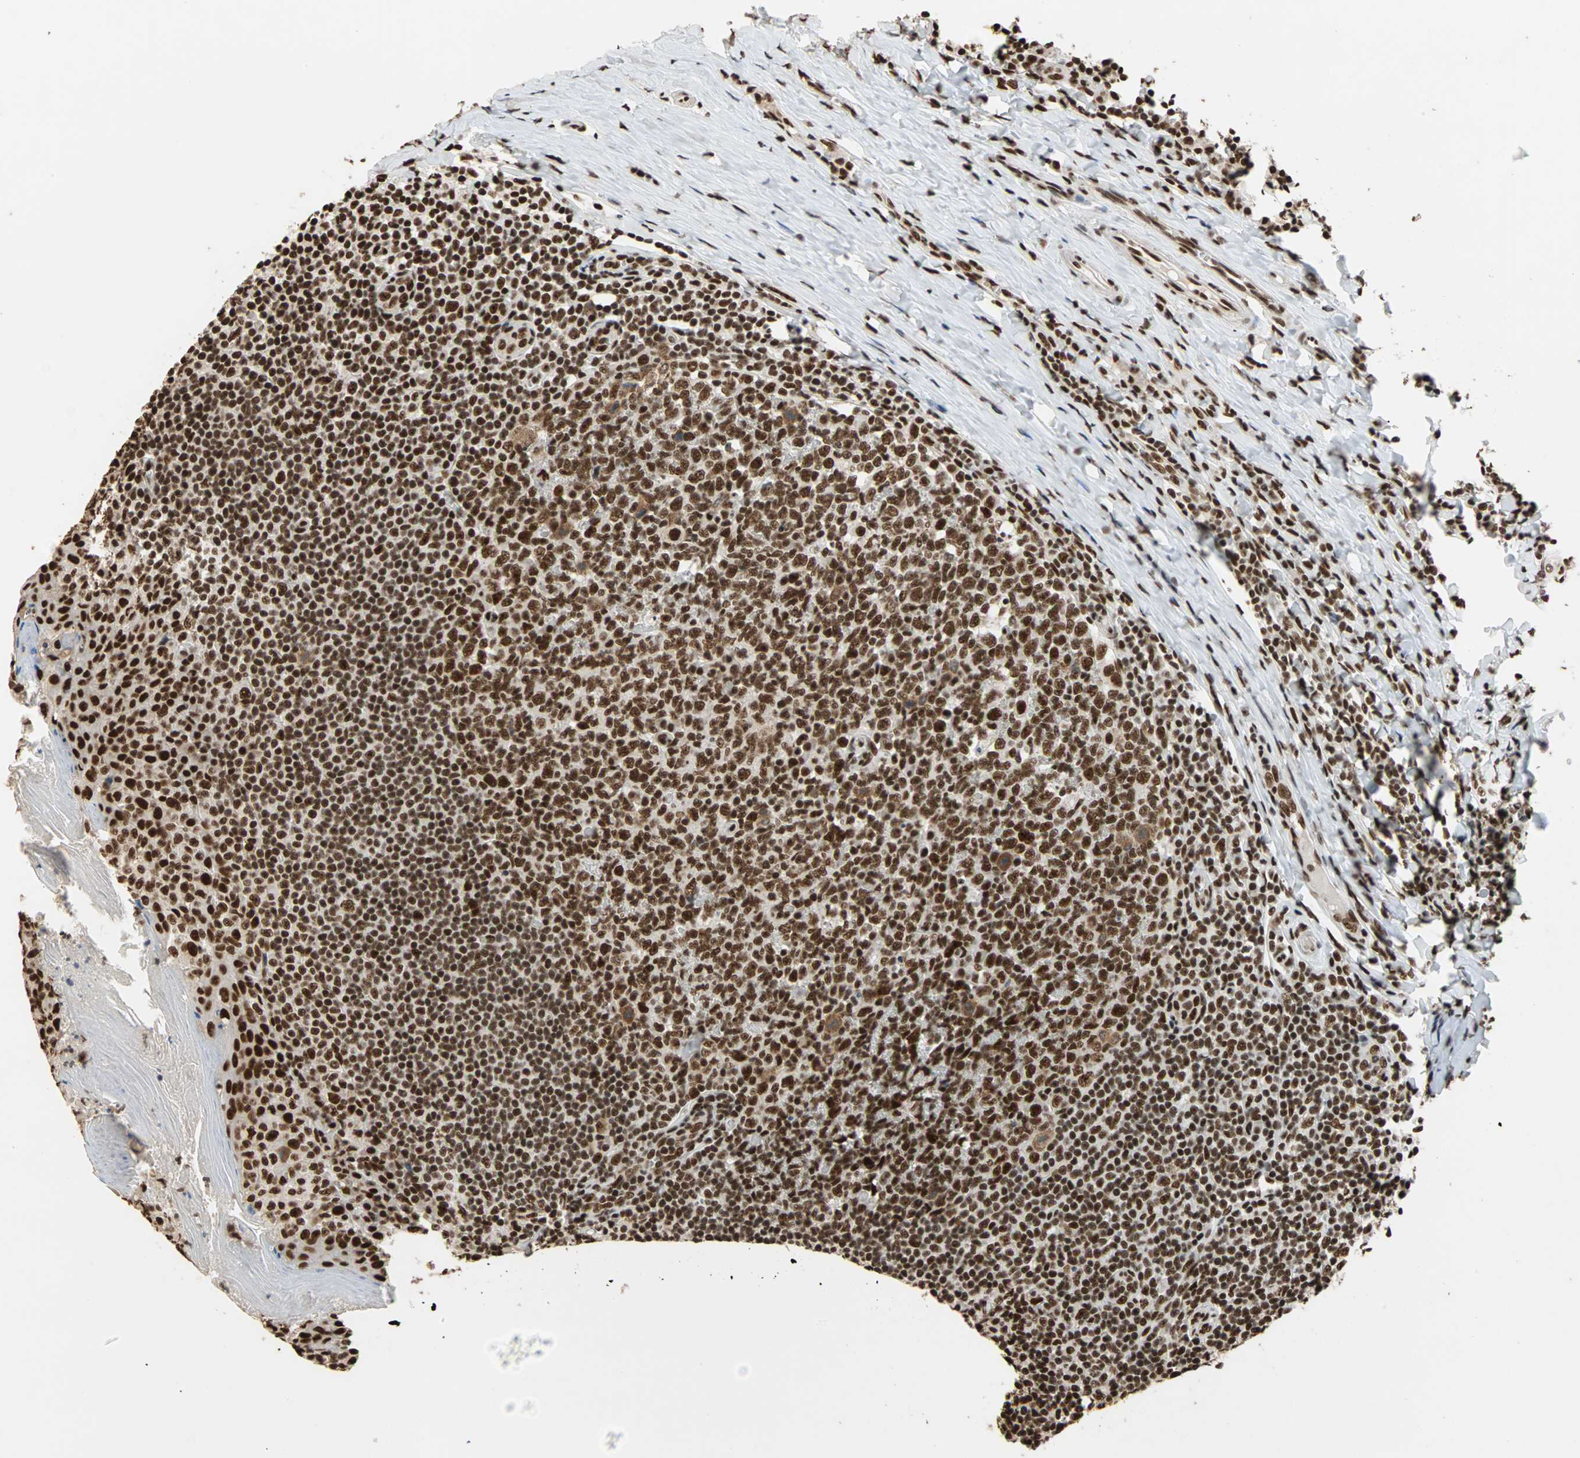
{"staining": {"intensity": "strong", "quantity": ">75%", "location": "nuclear"}, "tissue": "tonsil", "cell_type": "Germinal center cells", "image_type": "normal", "snomed": [{"axis": "morphology", "description": "Normal tissue, NOS"}, {"axis": "topography", "description": "Tonsil"}], "caption": "Strong nuclear expression is appreciated in about >75% of germinal center cells in benign tonsil. Ihc stains the protein of interest in brown and the nuclei are stained blue.", "gene": "ILF2", "patient": {"sex": "male", "age": 31}}